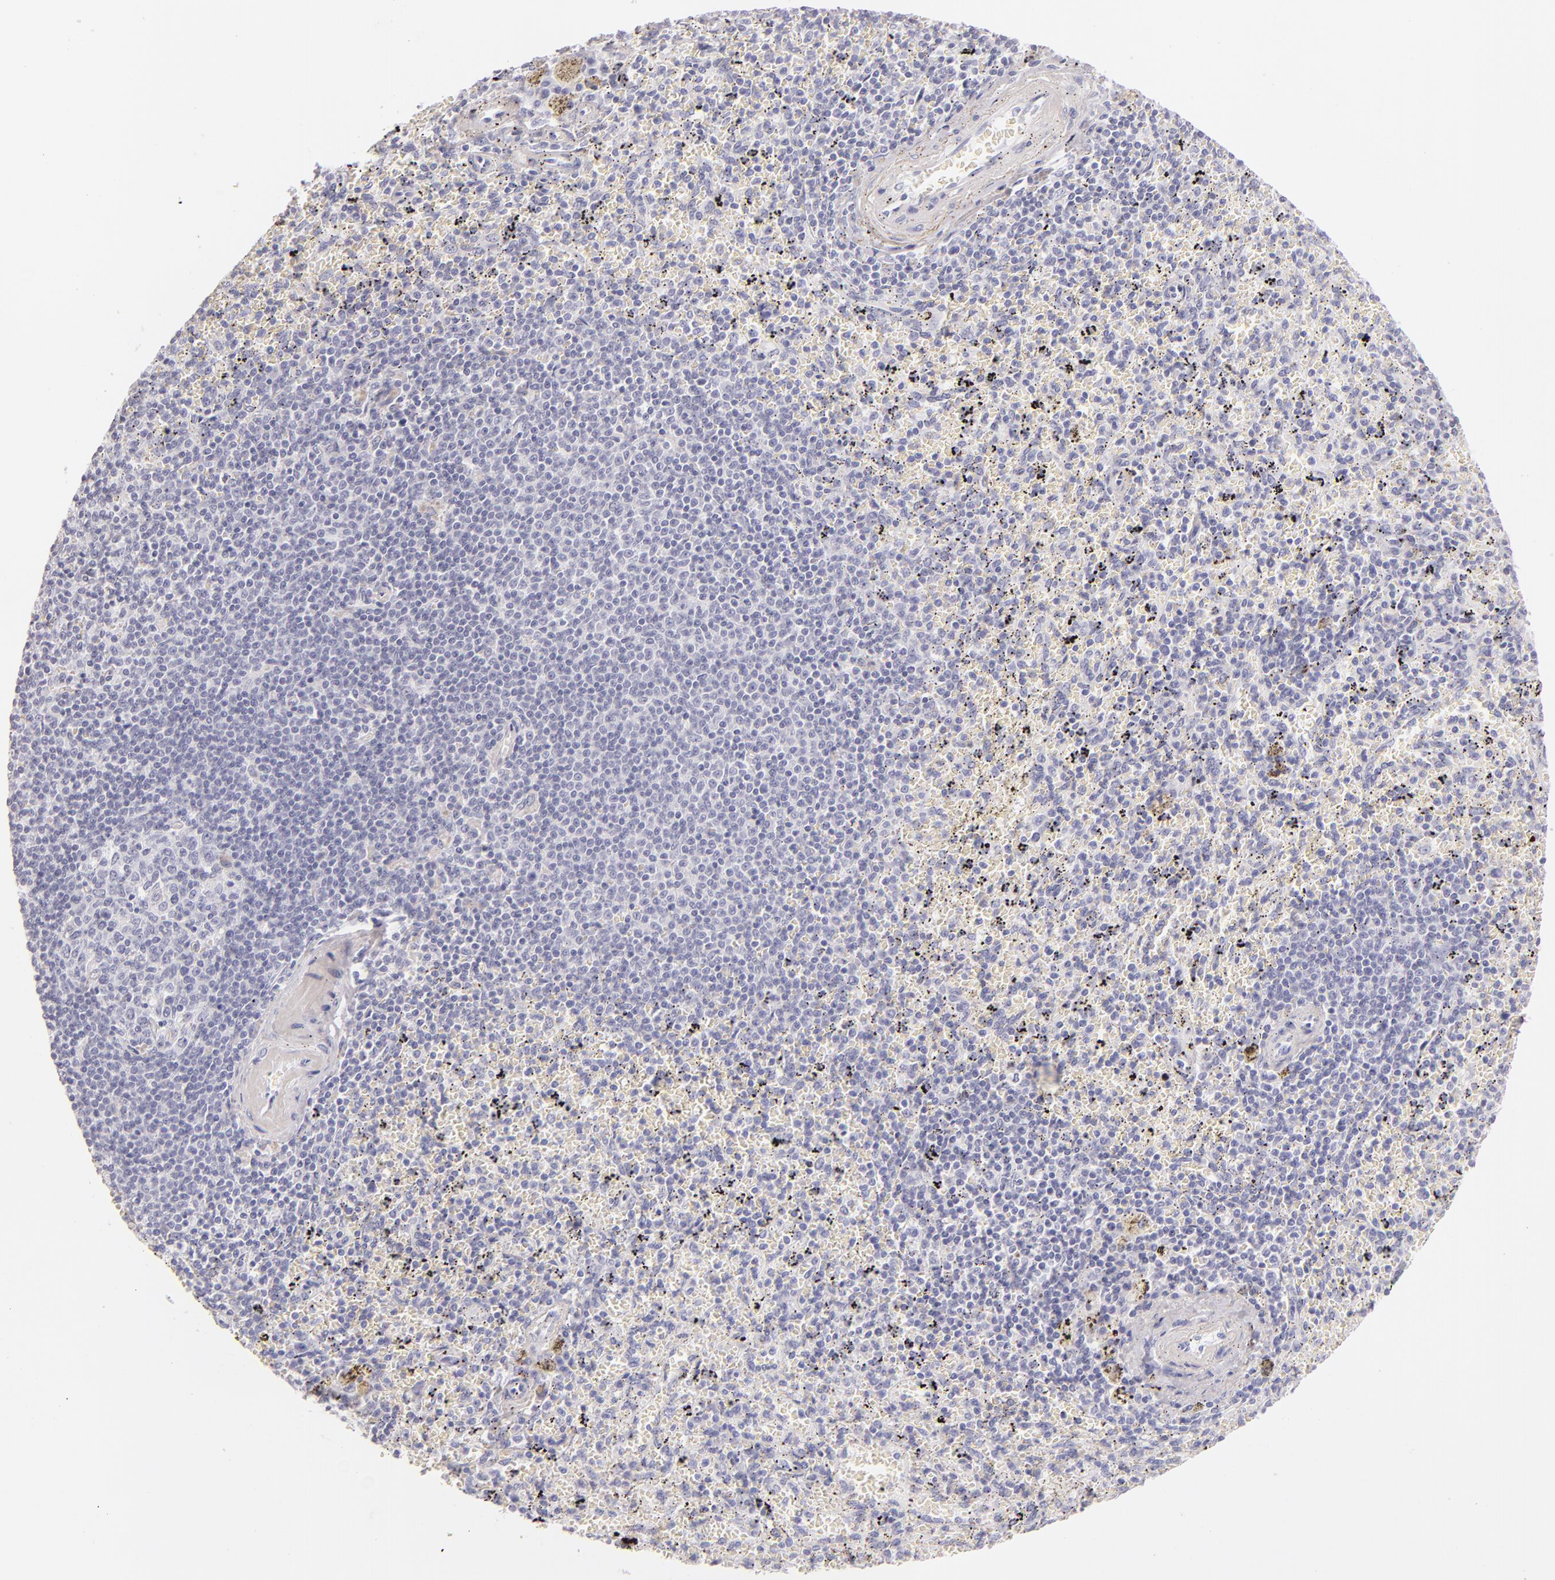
{"staining": {"intensity": "negative", "quantity": "none", "location": "none"}, "tissue": "spleen", "cell_type": "Cells in red pulp", "image_type": "normal", "snomed": [{"axis": "morphology", "description": "Normal tissue, NOS"}, {"axis": "topography", "description": "Spleen"}], "caption": "Unremarkable spleen was stained to show a protein in brown. There is no significant expression in cells in red pulp. (Immunohistochemistry, brightfield microscopy, high magnification).", "gene": "FABP1", "patient": {"sex": "female", "age": 43}}